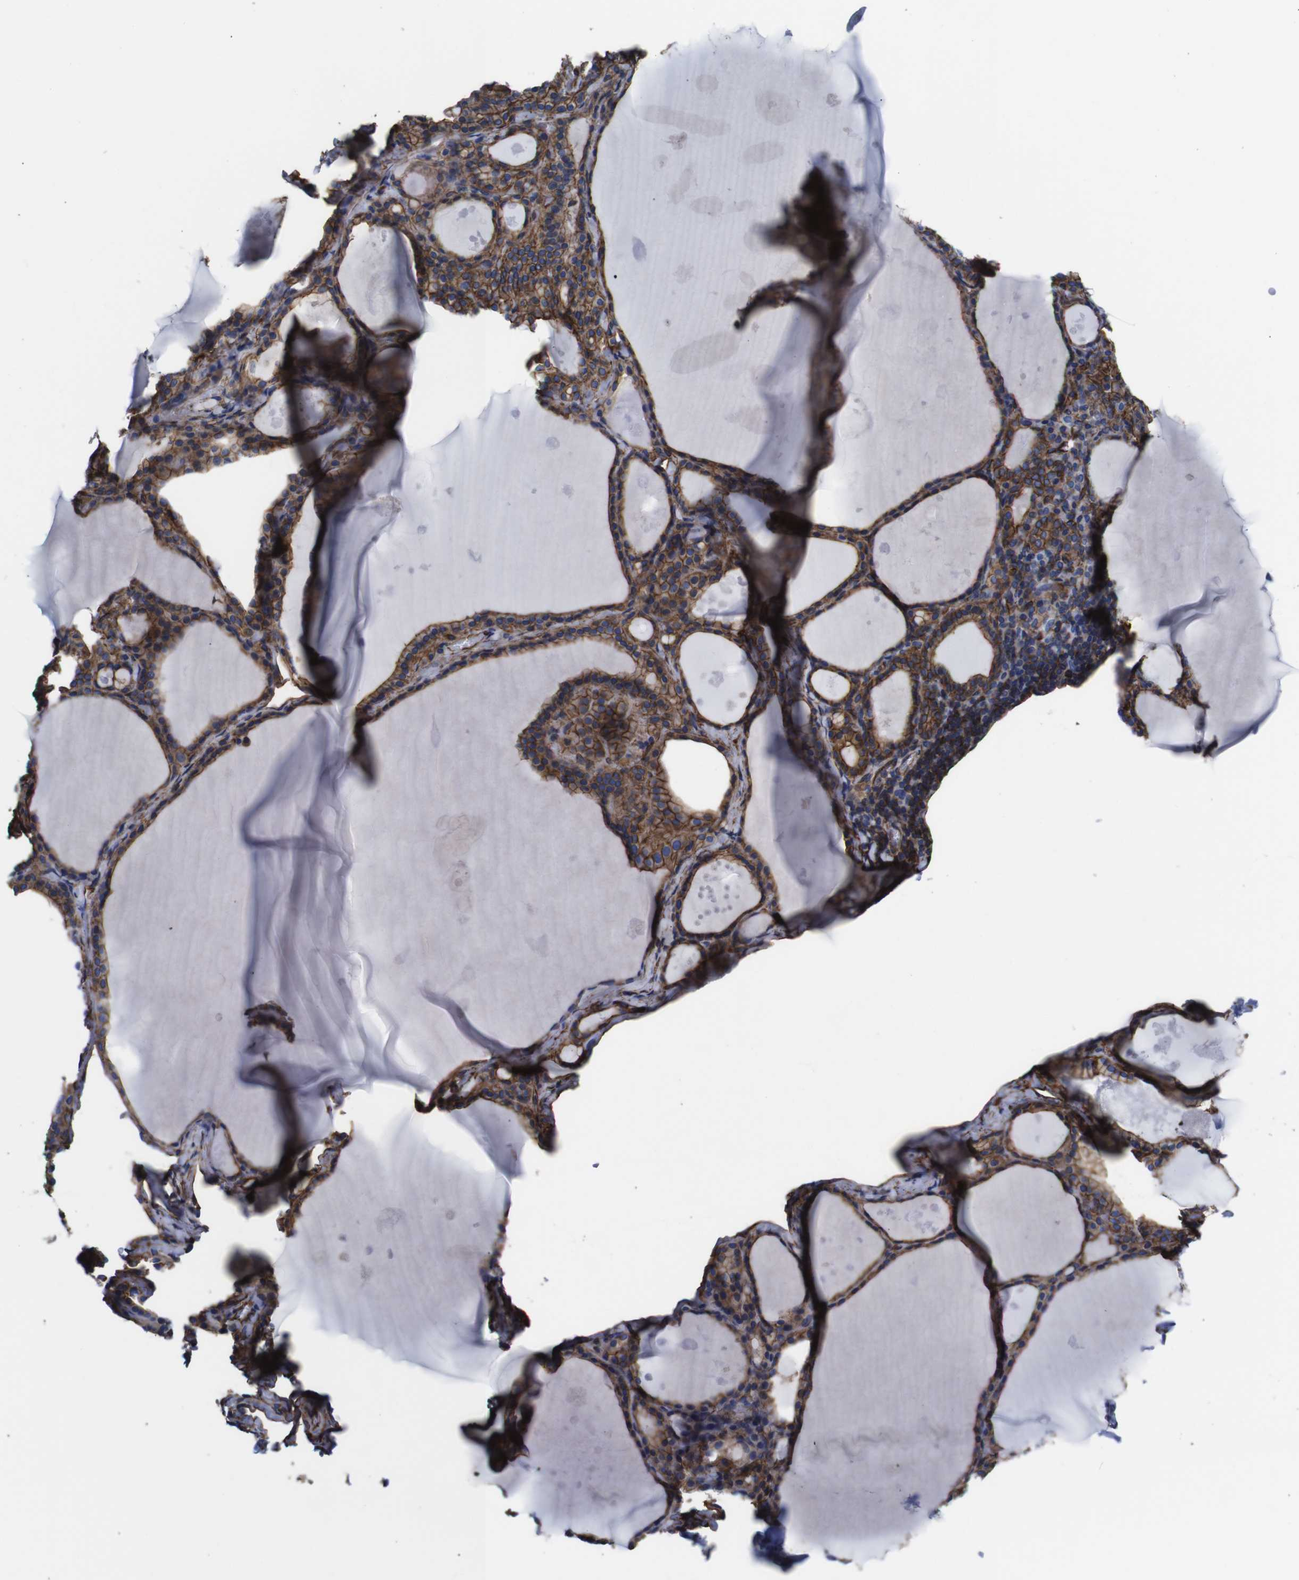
{"staining": {"intensity": "strong", "quantity": ">75%", "location": "cytoplasmic/membranous"}, "tissue": "thyroid gland", "cell_type": "Glandular cells", "image_type": "normal", "snomed": [{"axis": "morphology", "description": "Normal tissue, NOS"}, {"axis": "topography", "description": "Thyroid gland"}], "caption": "An immunohistochemistry histopathology image of normal tissue is shown. Protein staining in brown labels strong cytoplasmic/membranous positivity in thyroid gland within glandular cells. Immunohistochemistry (ihc) stains the protein of interest in brown and the nuclei are stained blue.", "gene": "SPTBN1", "patient": {"sex": "male", "age": 56}}